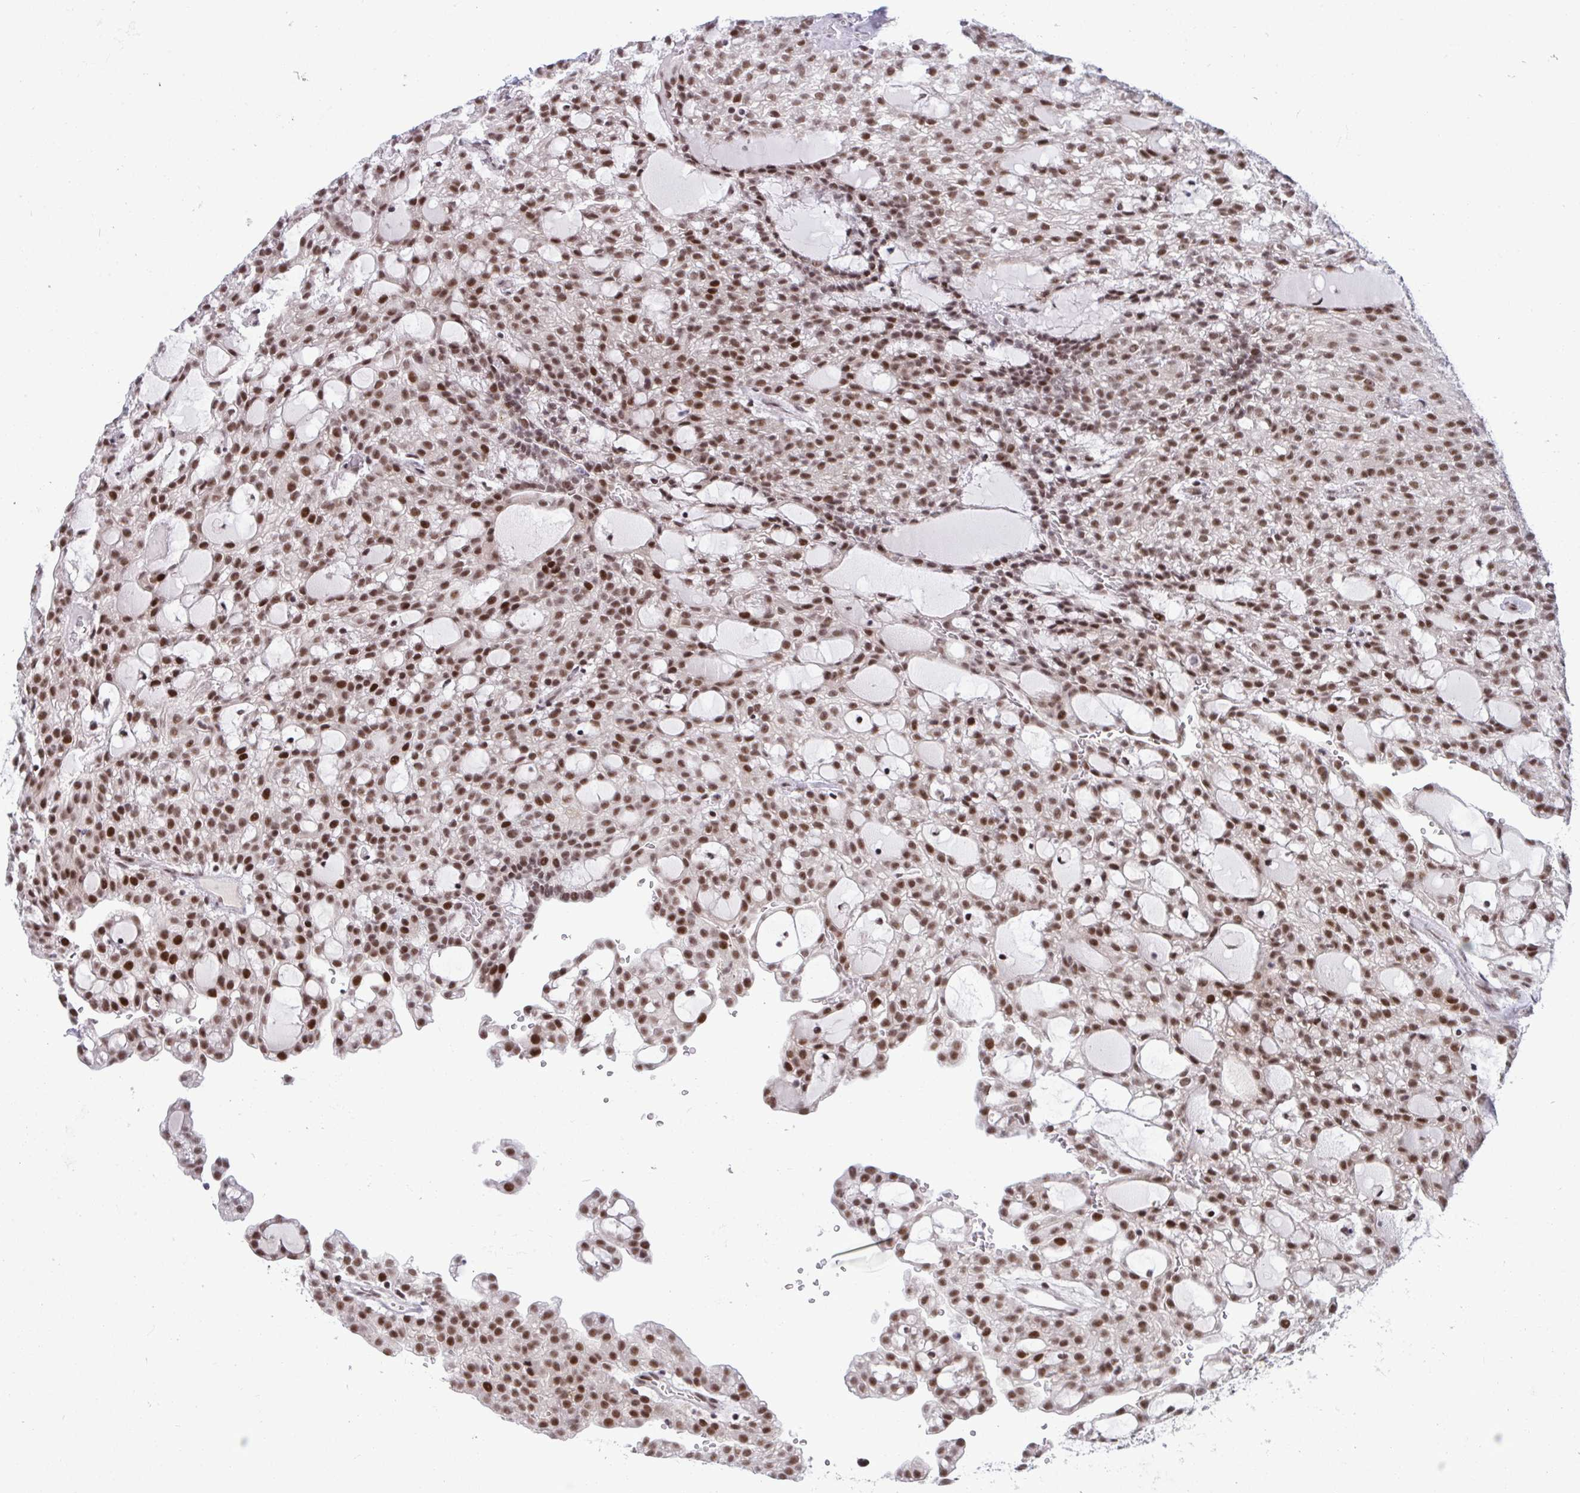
{"staining": {"intensity": "moderate", "quantity": ">75%", "location": "nuclear"}, "tissue": "renal cancer", "cell_type": "Tumor cells", "image_type": "cancer", "snomed": [{"axis": "morphology", "description": "Adenocarcinoma, NOS"}, {"axis": "topography", "description": "Kidney"}], "caption": "DAB (3,3'-diaminobenzidine) immunohistochemical staining of human renal cancer displays moderate nuclear protein staining in approximately >75% of tumor cells.", "gene": "WBP11", "patient": {"sex": "male", "age": 63}}